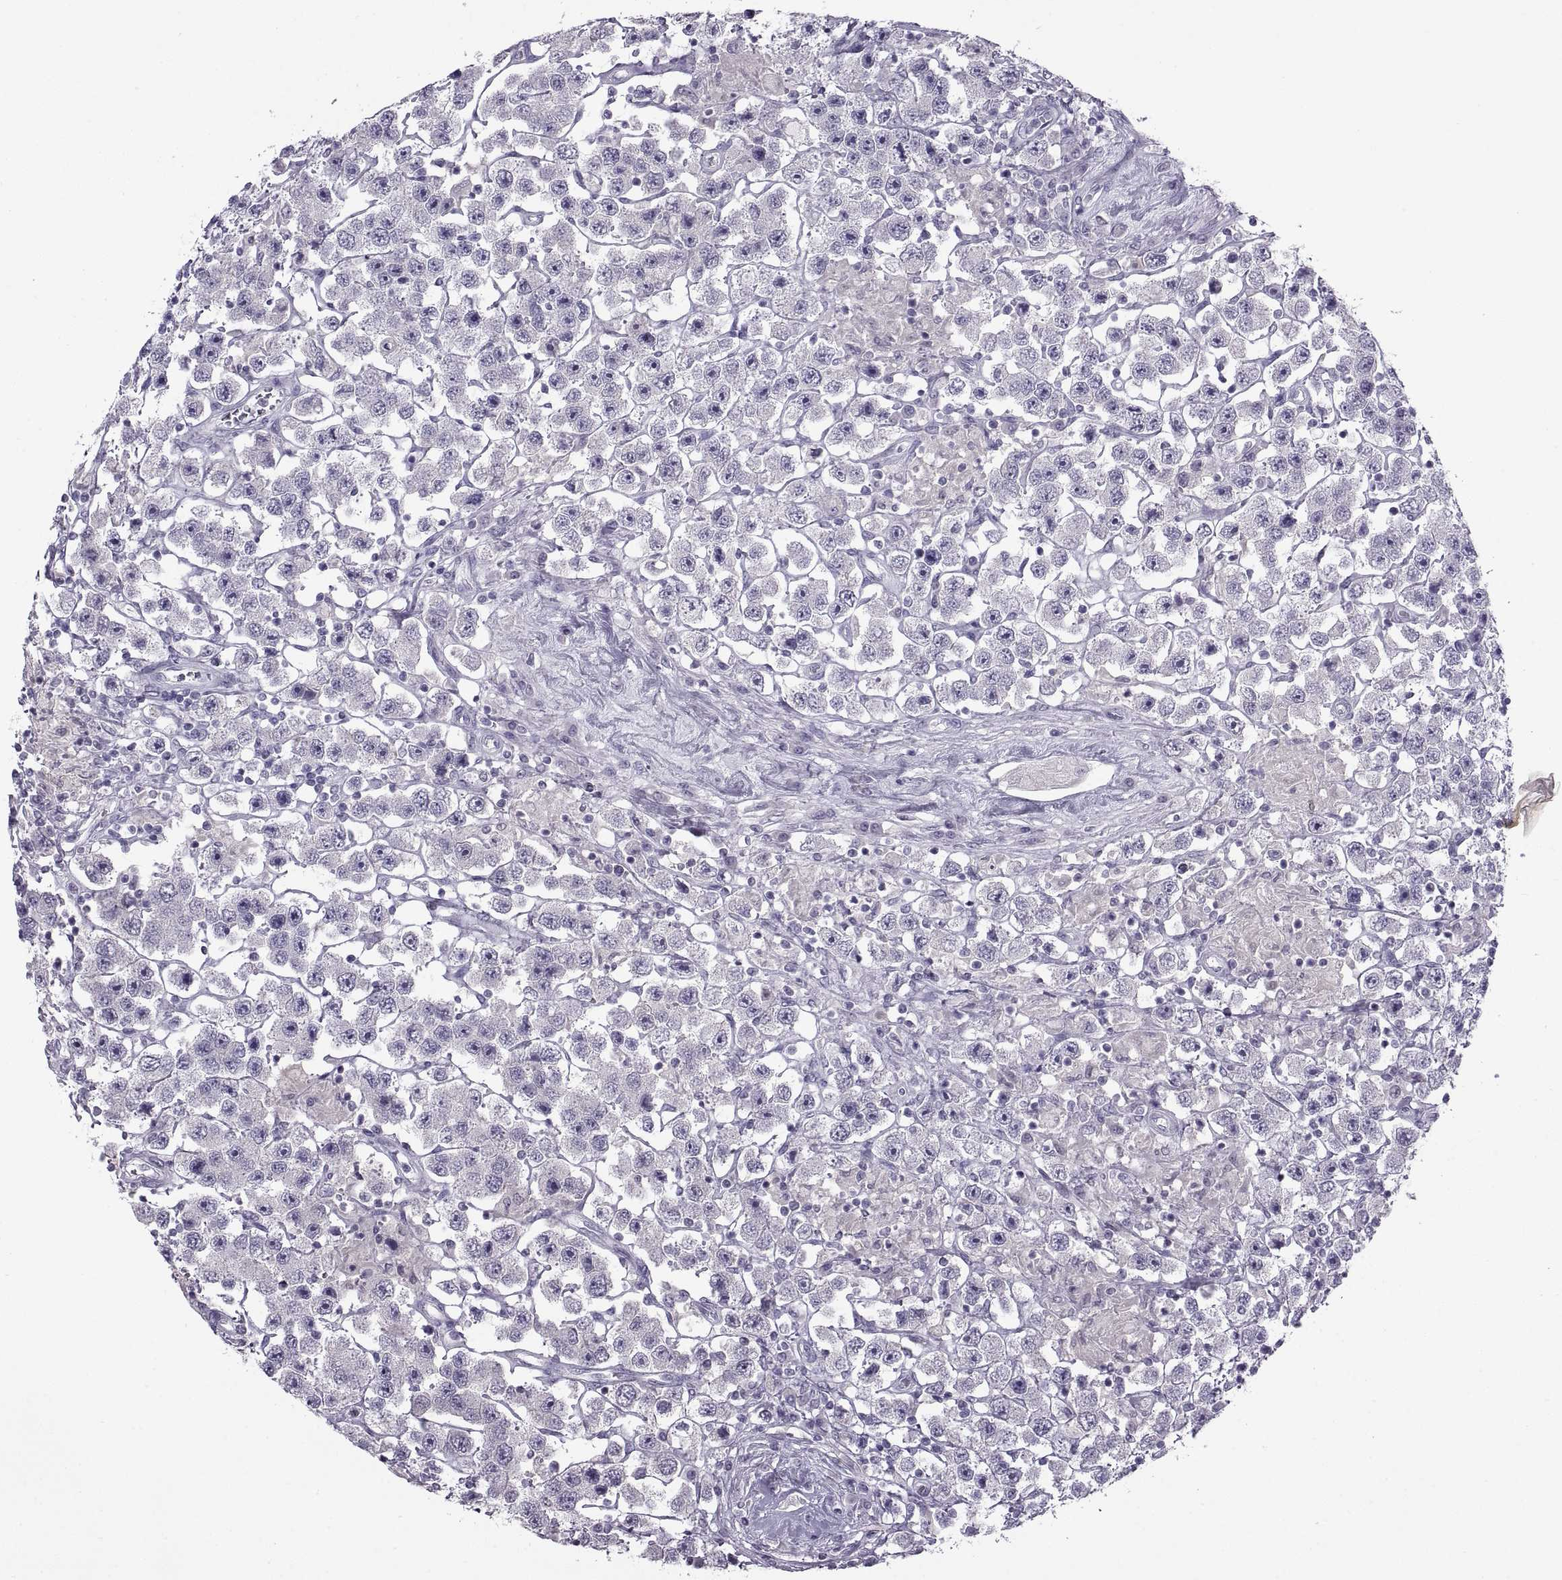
{"staining": {"intensity": "negative", "quantity": "none", "location": "none"}, "tissue": "testis cancer", "cell_type": "Tumor cells", "image_type": "cancer", "snomed": [{"axis": "morphology", "description": "Seminoma, NOS"}, {"axis": "topography", "description": "Testis"}], "caption": "The micrograph shows no significant staining in tumor cells of testis seminoma.", "gene": "BSPH1", "patient": {"sex": "male", "age": 45}}